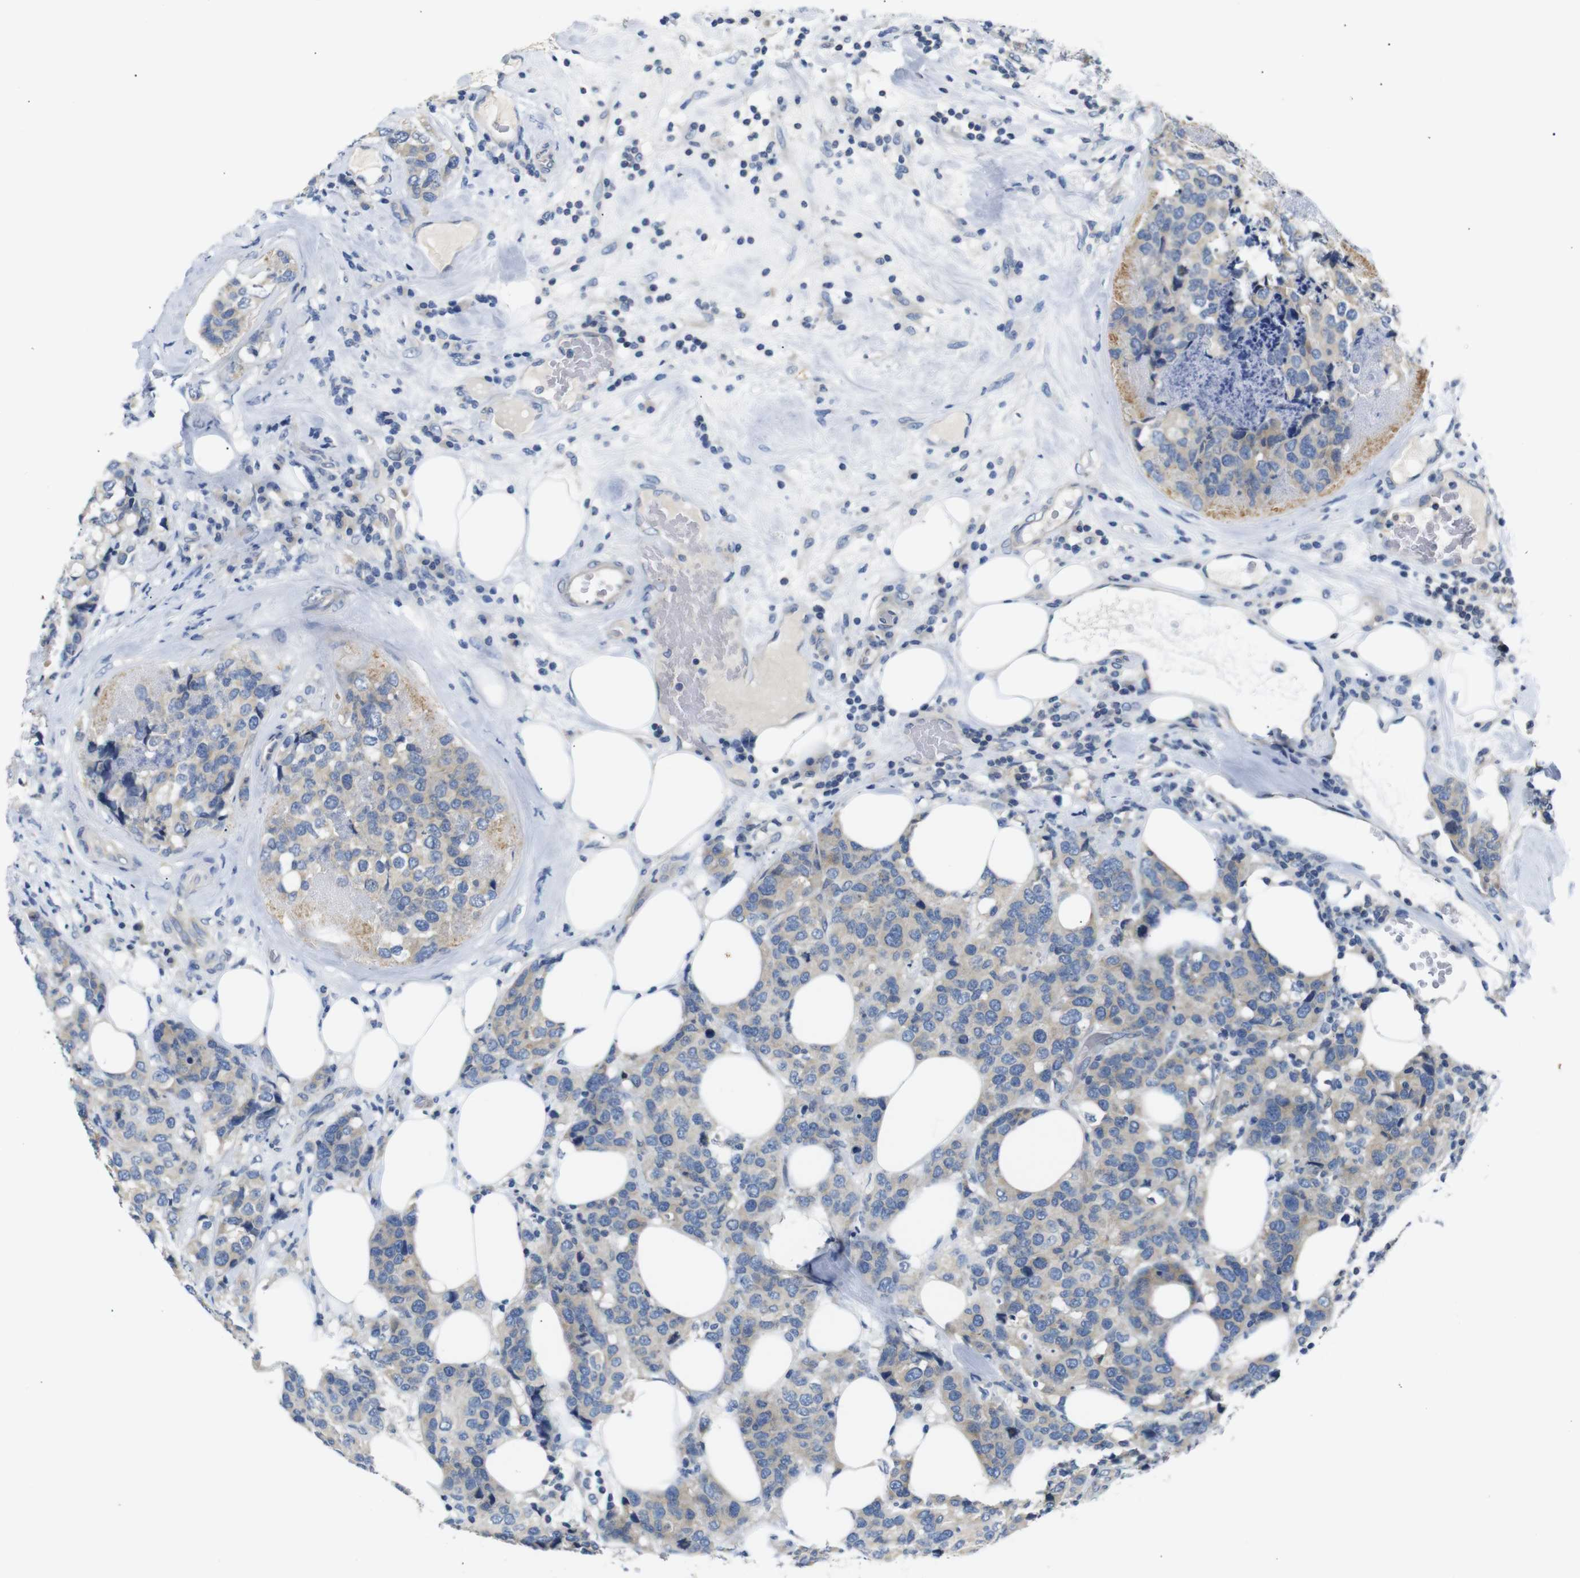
{"staining": {"intensity": "weak", "quantity": ">75%", "location": "cytoplasmic/membranous"}, "tissue": "breast cancer", "cell_type": "Tumor cells", "image_type": "cancer", "snomed": [{"axis": "morphology", "description": "Lobular carcinoma"}, {"axis": "topography", "description": "Breast"}], "caption": "Immunohistochemistry of lobular carcinoma (breast) displays low levels of weak cytoplasmic/membranous expression in approximately >75% of tumor cells.", "gene": "DCP1A", "patient": {"sex": "female", "age": 59}}